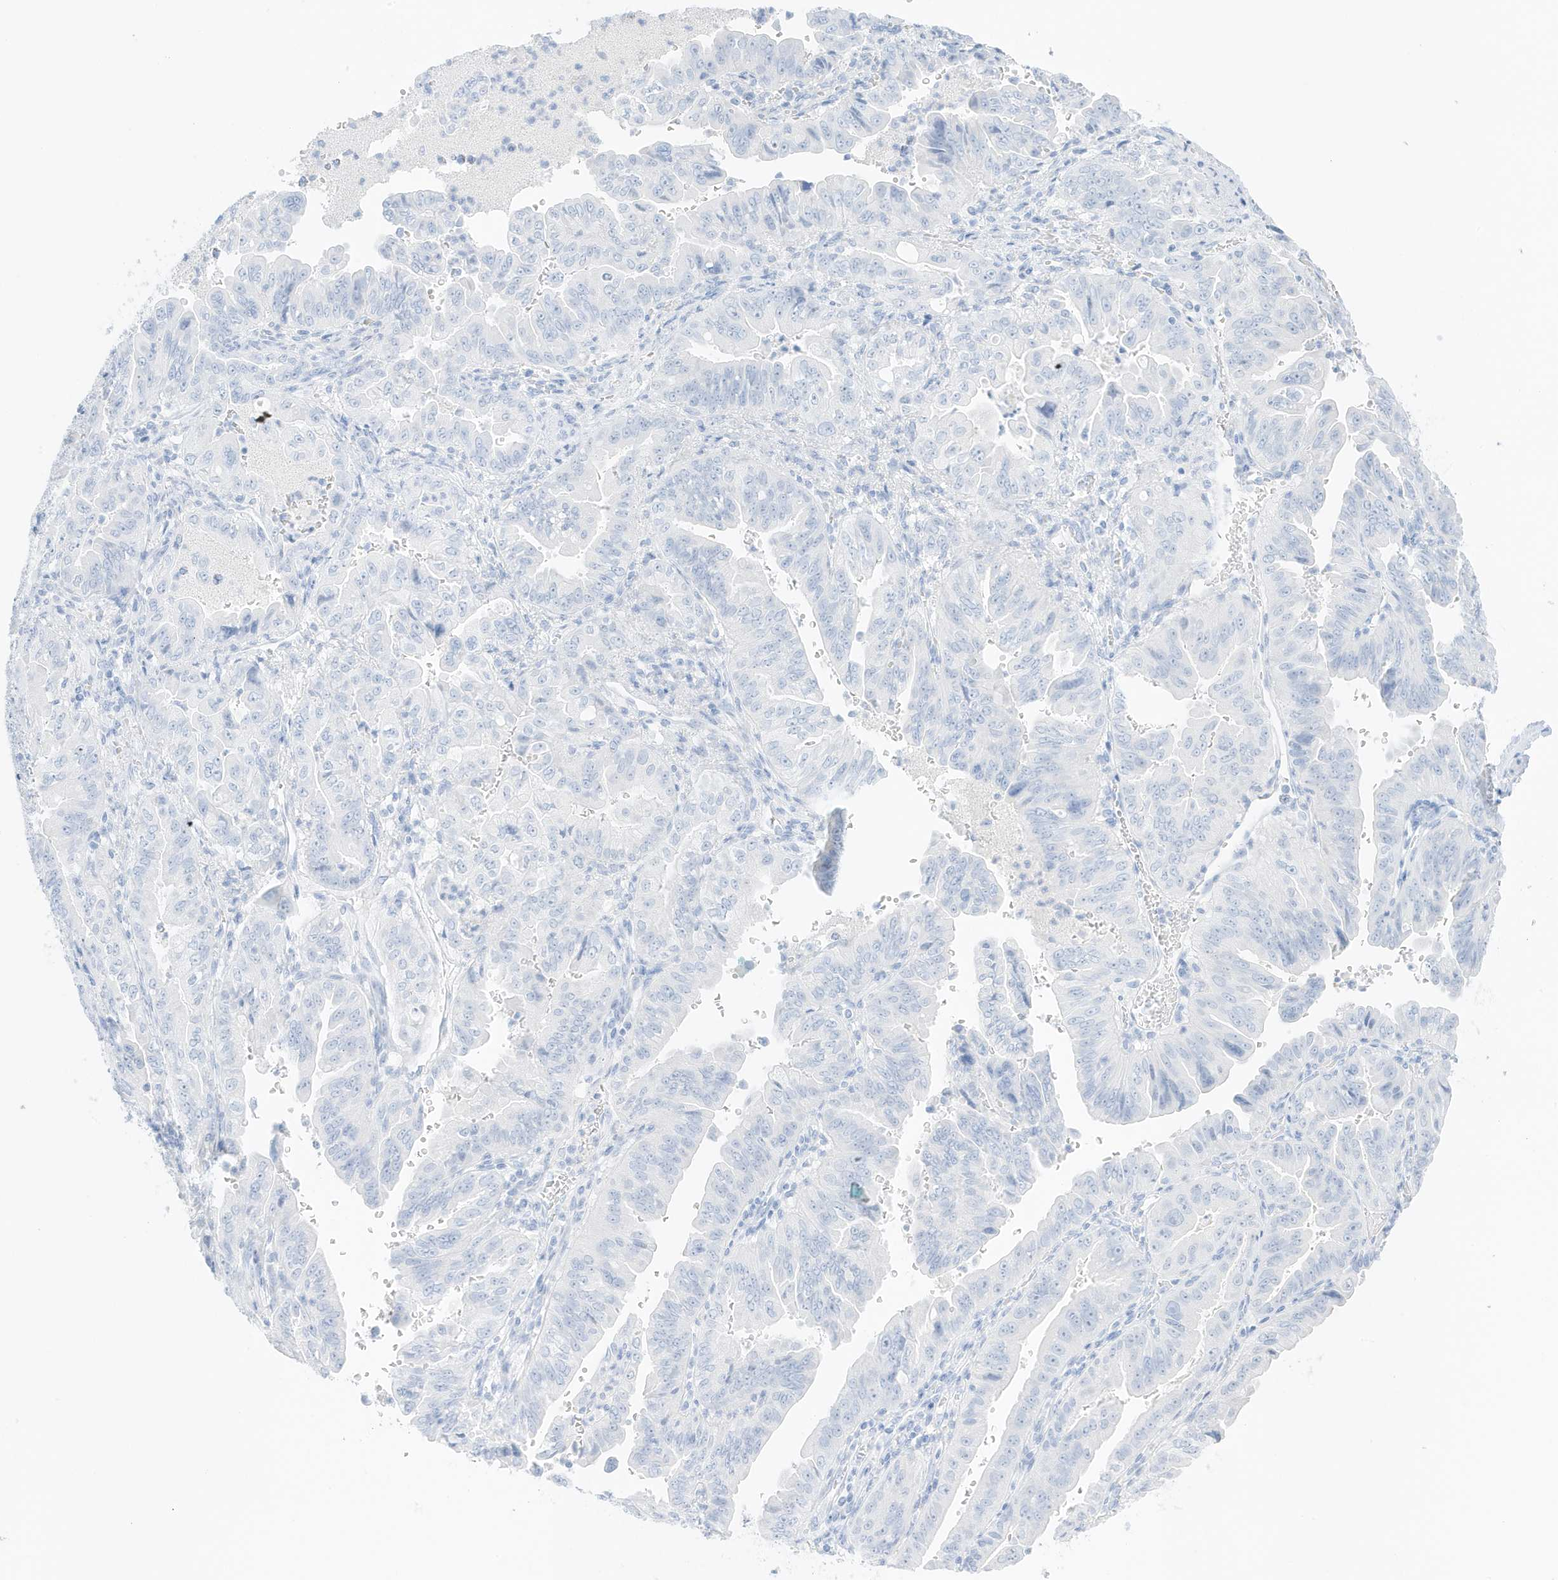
{"staining": {"intensity": "negative", "quantity": "none", "location": "none"}, "tissue": "pancreatic cancer", "cell_type": "Tumor cells", "image_type": "cancer", "snomed": [{"axis": "morphology", "description": "Adenocarcinoma, NOS"}, {"axis": "topography", "description": "Pancreas"}], "caption": "High power microscopy histopathology image of an immunohistochemistry (IHC) micrograph of adenocarcinoma (pancreatic), revealing no significant staining in tumor cells. The staining is performed using DAB (3,3'-diaminobenzidine) brown chromogen with nuclei counter-stained in using hematoxylin.", "gene": "SLC22A13", "patient": {"sex": "male", "age": 70}}